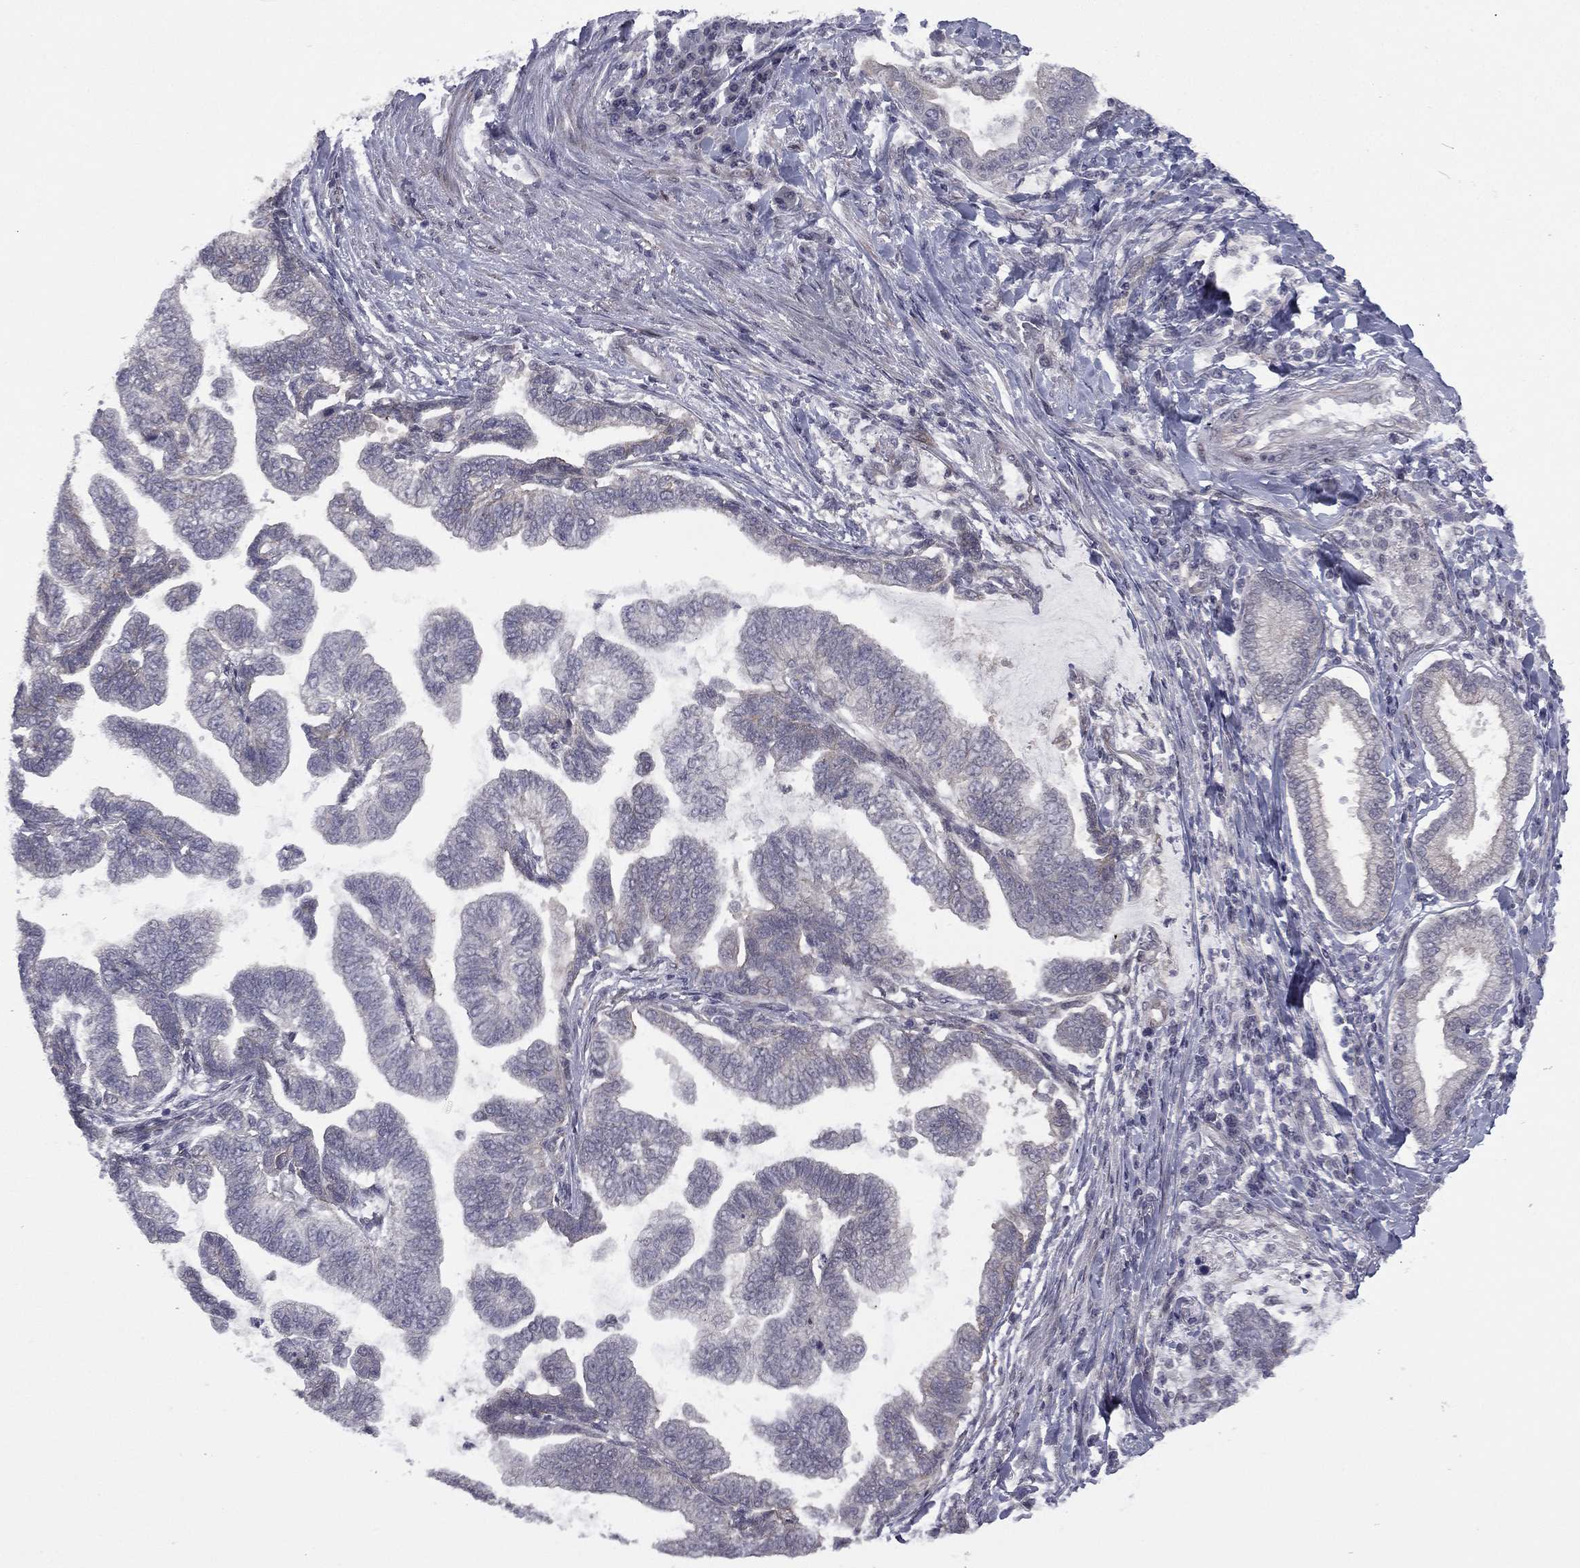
{"staining": {"intensity": "negative", "quantity": "none", "location": "none"}, "tissue": "stomach cancer", "cell_type": "Tumor cells", "image_type": "cancer", "snomed": [{"axis": "morphology", "description": "Adenocarcinoma, NOS"}, {"axis": "topography", "description": "Stomach"}], "caption": "Immunohistochemistry histopathology image of neoplastic tissue: stomach cancer (adenocarcinoma) stained with DAB displays no significant protein expression in tumor cells. Nuclei are stained in blue.", "gene": "ACTRT2", "patient": {"sex": "male", "age": 83}}